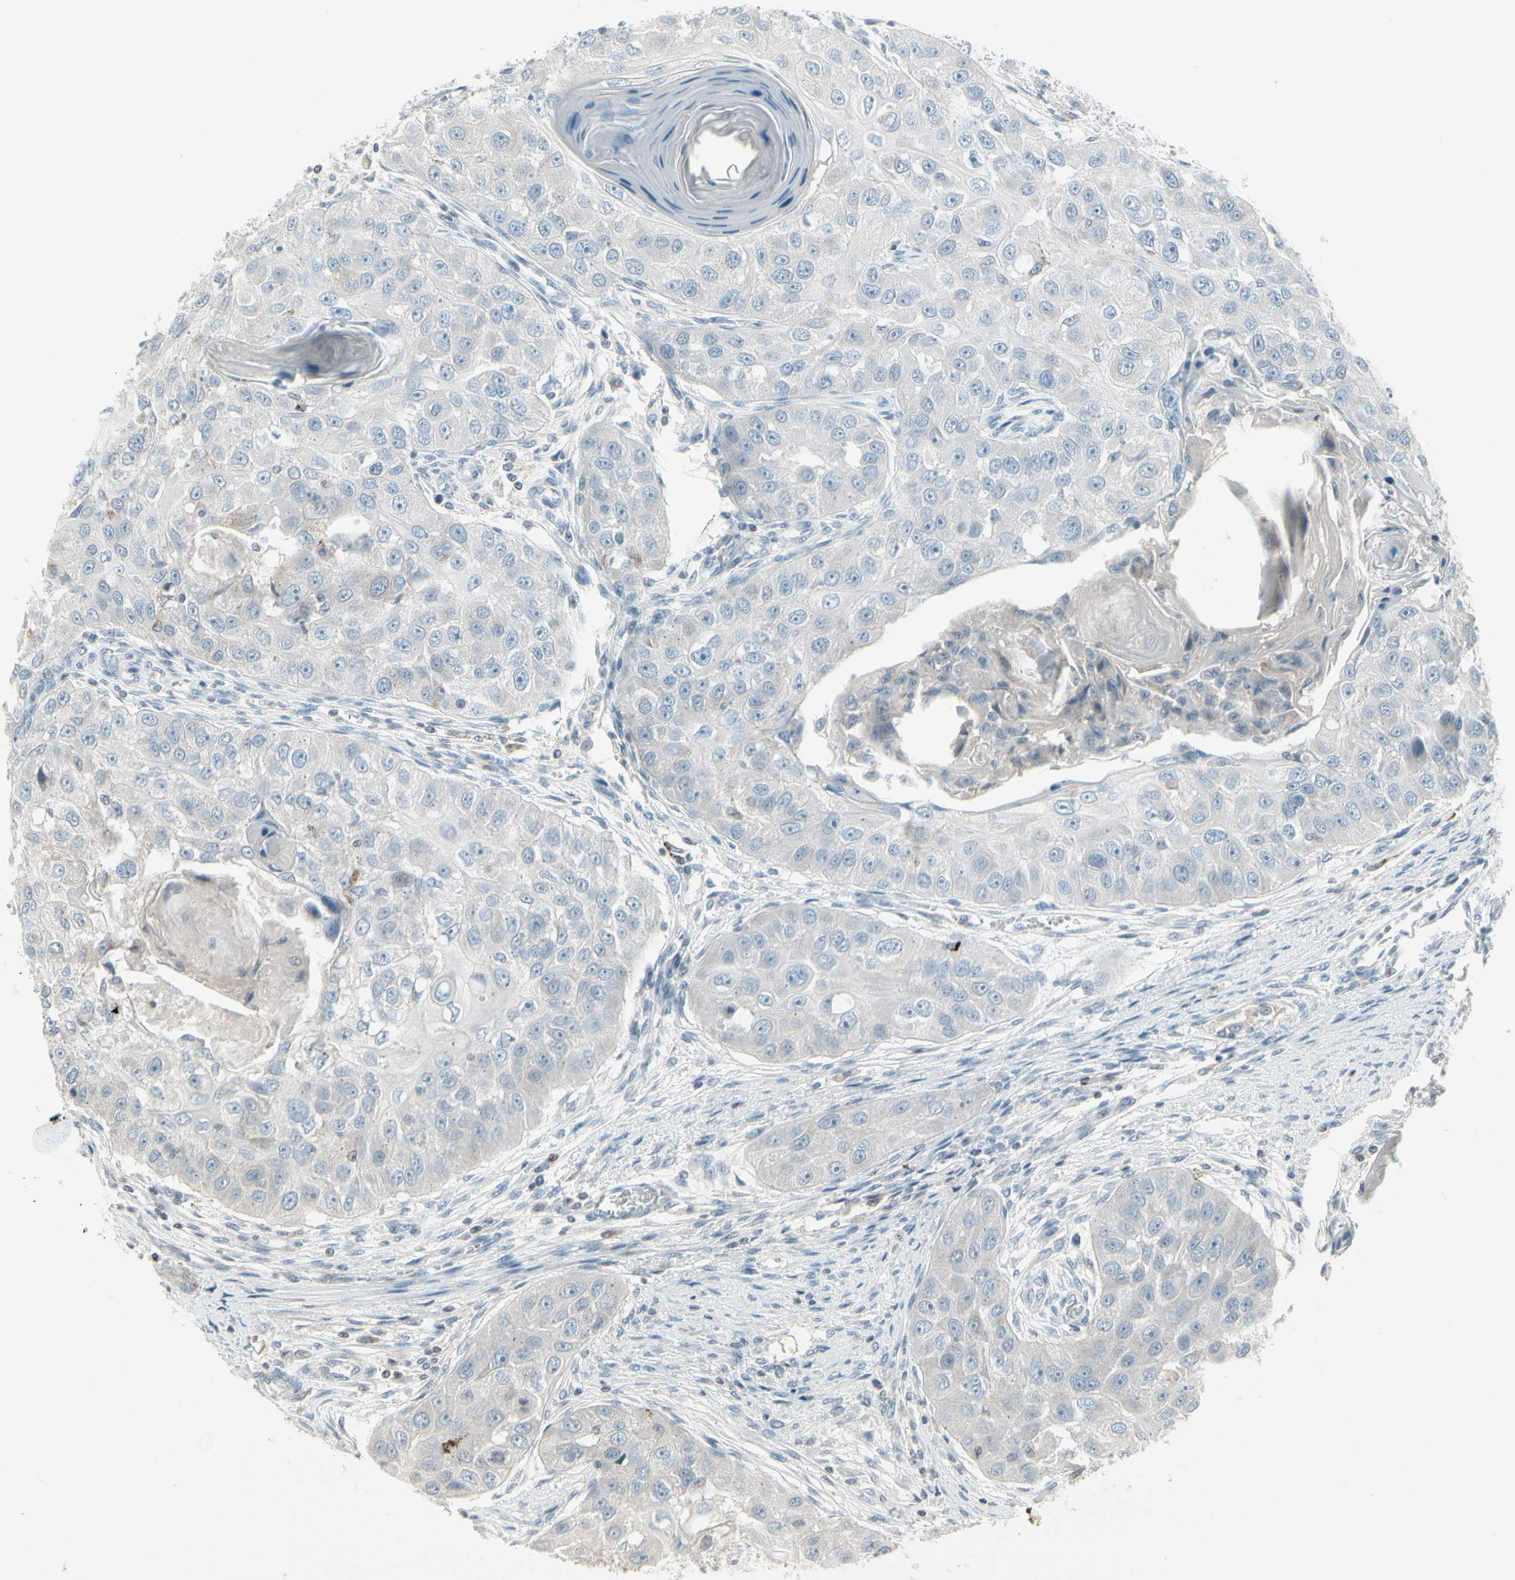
{"staining": {"intensity": "weak", "quantity": "<25%", "location": "cytoplasmic/membranous"}, "tissue": "head and neck cancer", "cell_type": "Tumor cells", "image_type": "cancer", "snomed": [{"axis": "morphology", "description": "Normal tissue, NOS"}, {"axis": "morphology", "description": "Squamous cell carcinoma, NOS"}, {"axis": "topography", "description": "Skeletal muscle"}, {"axis": "topography", "description": "Head-Neck"}], "caption": "The photomicrograph shows no significant staining in tumor cells of head and neck cancer (squamous cell carcinoma). The staining is performed using DAB (3,3'-diaminobenzidine) brown chromogen with nuclei counter-stained in using hematoxylin.", "gene": "ARG2", "patient": {"sex": "male", "age": 51}}